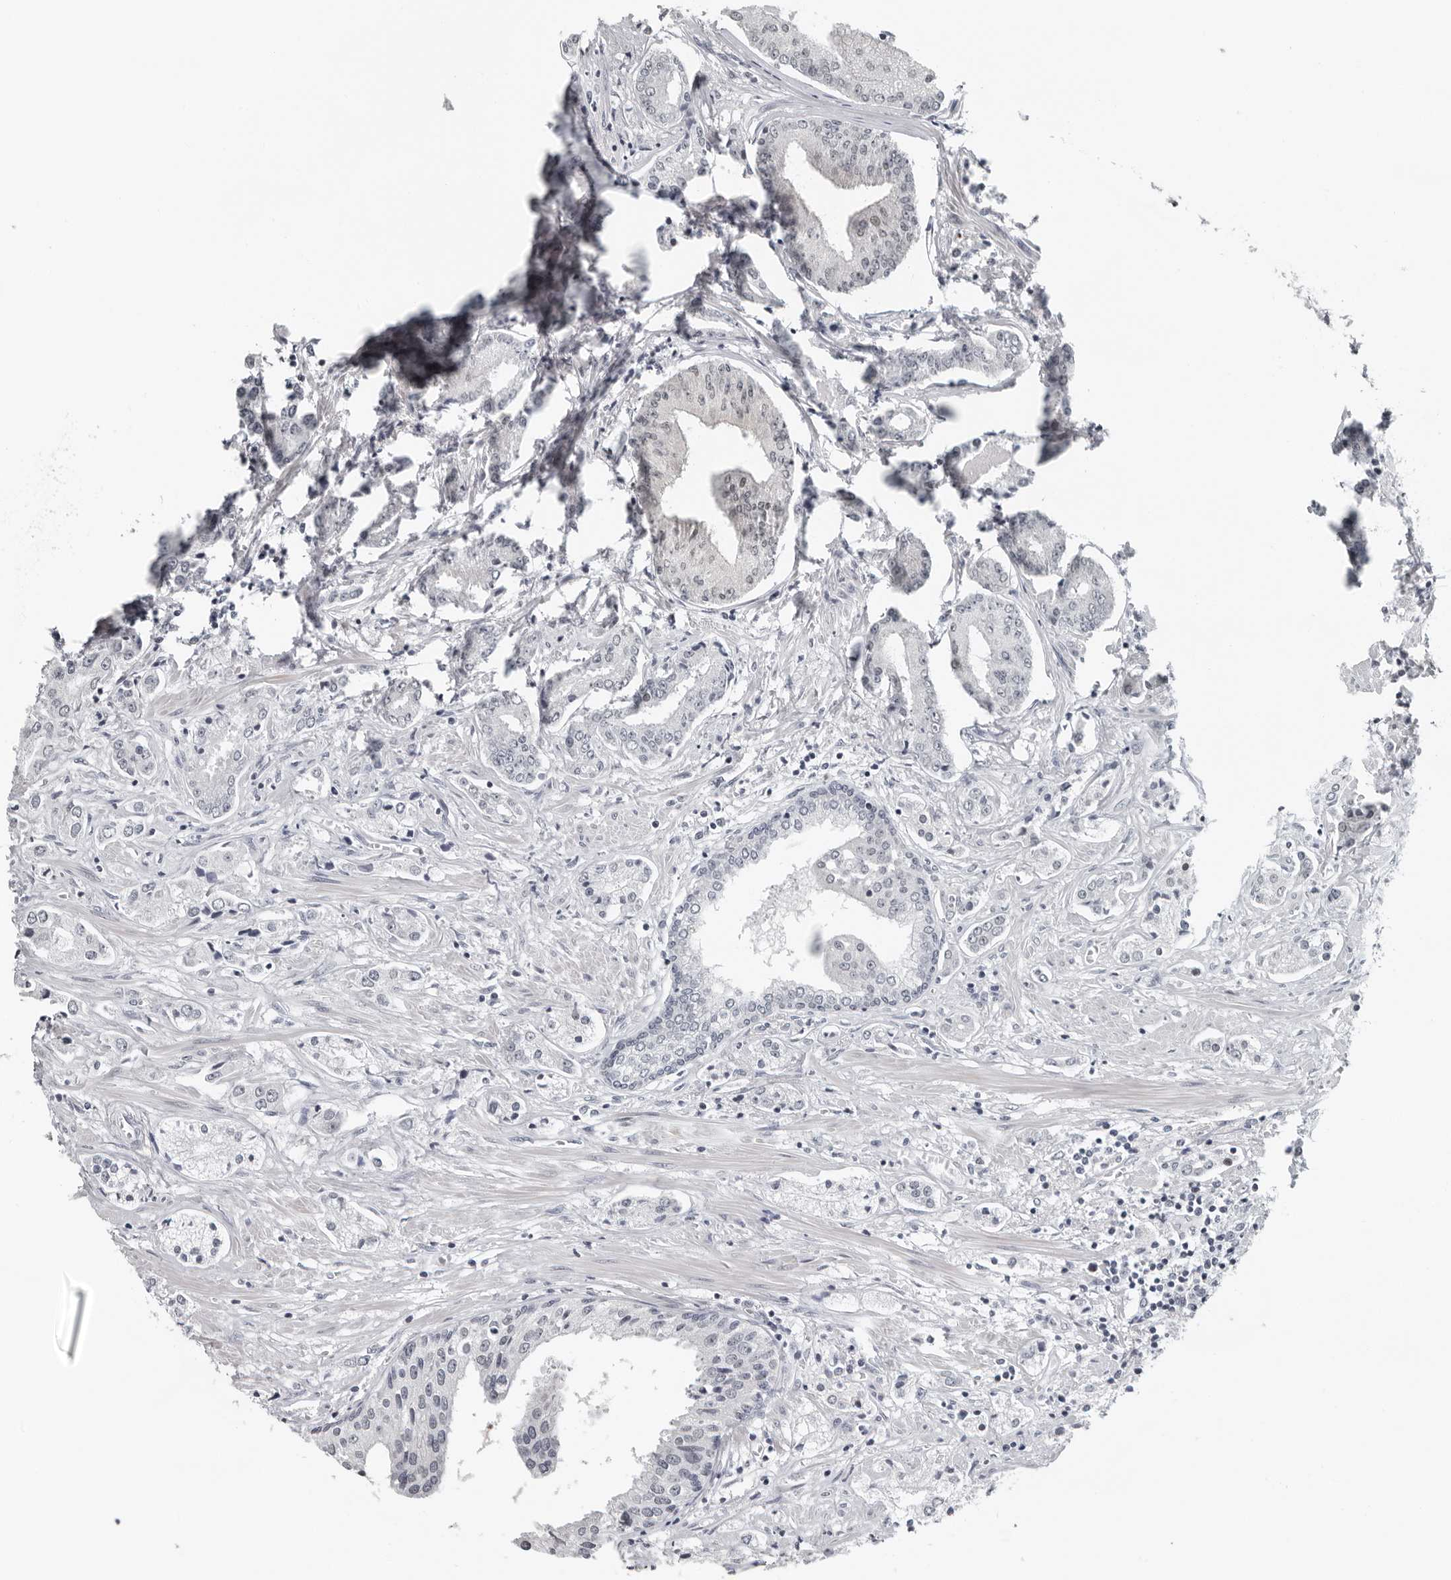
{"staining": {"intensity": "negative", "quantity": "none", "location": "none"}, "tissue": "prostate cancer", "cell_type": "Tumor cells", "image_type": "cancer", "snomed": [{"axis": "morphology", "description": "Adenocarcinoma, High grade"}, {"axis": "topography", "description": "Prostate"}], "caption": "This is an IHC micrograph of human prostate cancer (adenocarcinoma (high-grade)). There is no staining in tumor cells.", "gene": "PPP1R42", "patient": {"sex": "male", "age": 66}}